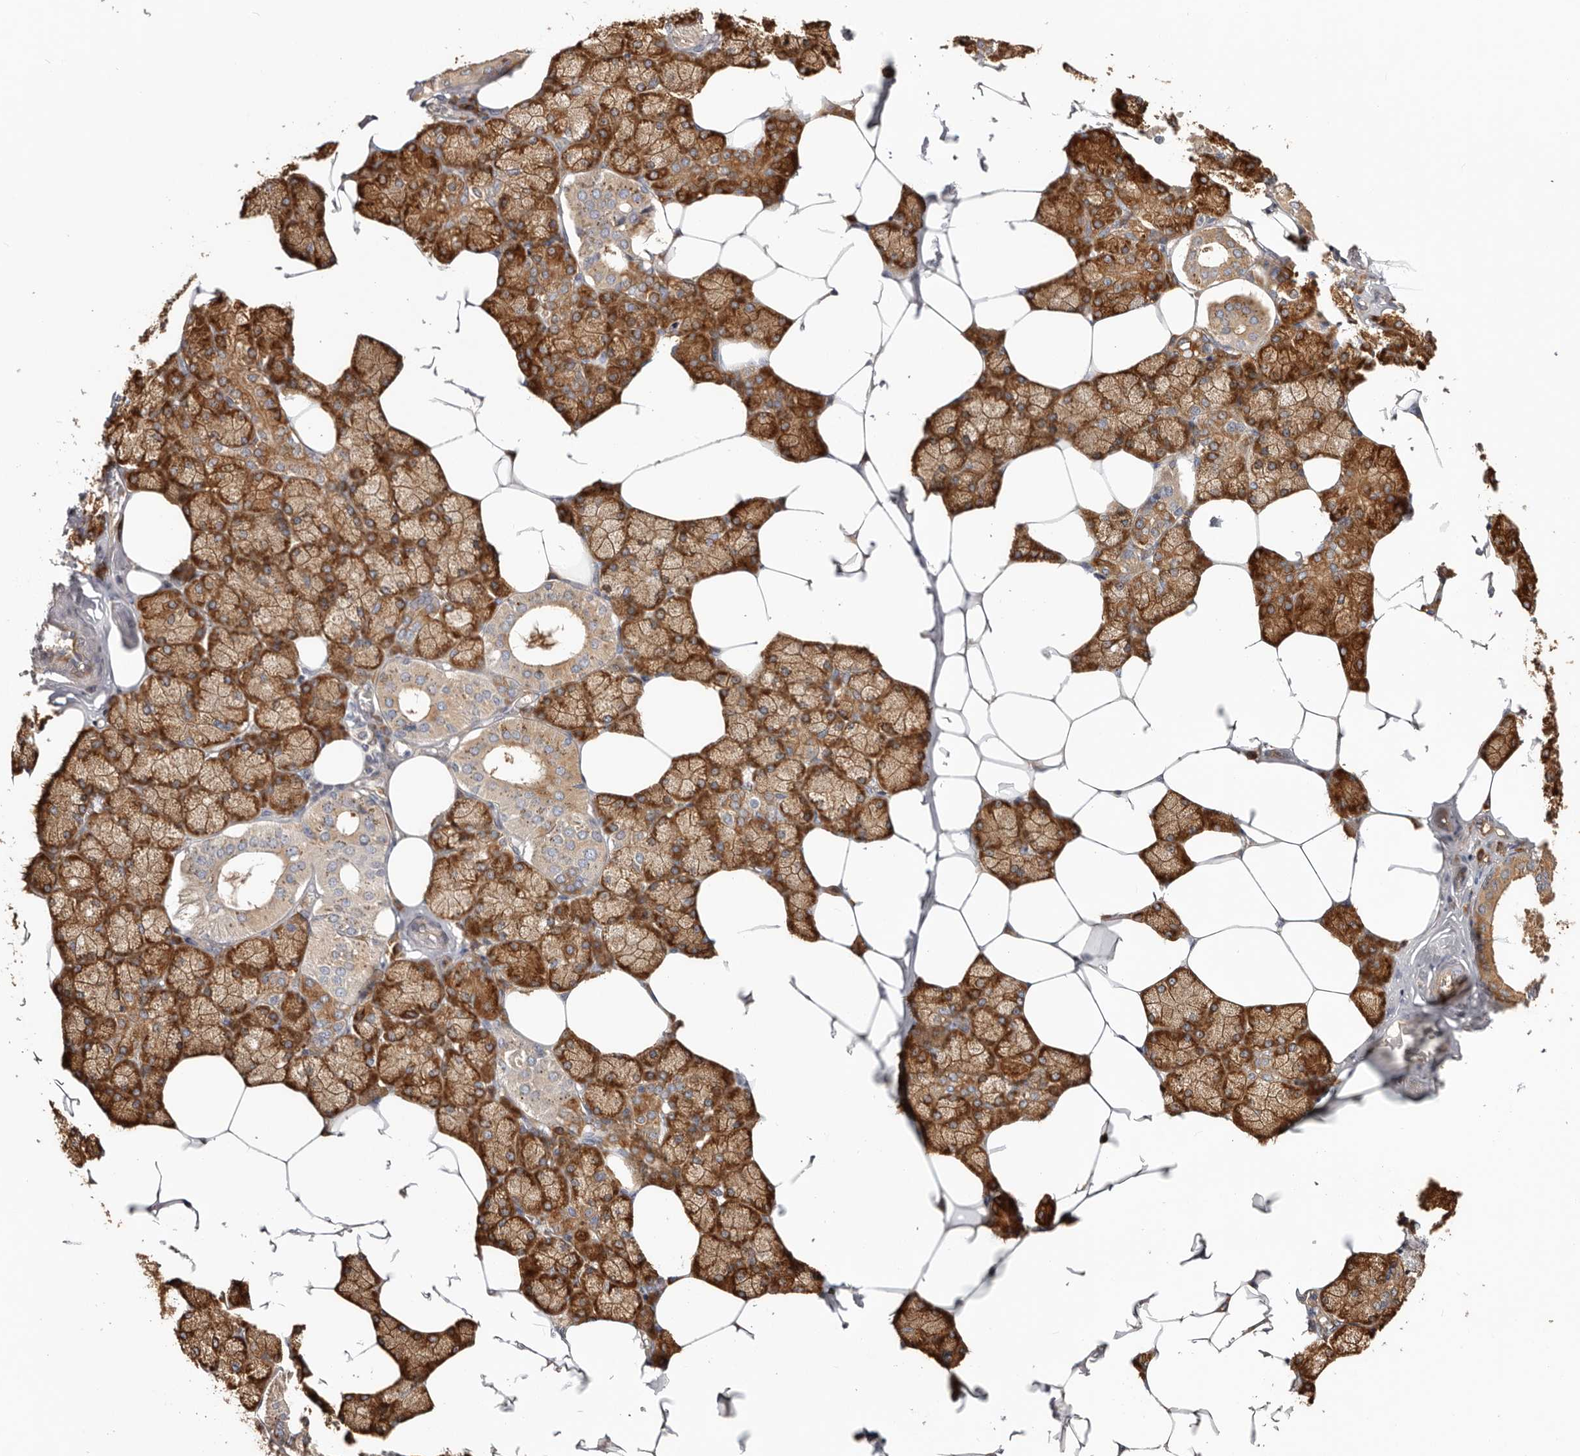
{"staining": {"intensity": "strong", "quantity": ">75%", "location": "cytoplasmic/membranous"}, "tissue": "salivary gland", "cell_type": "Glandular cells", "image_type": "normal", "snomed": [{"axis": "morphology", "description": "Normal tissue, NOS"}, {"axis": "topography", "description": "Salivary gland"}], "caption": "IHC of benign human salivary gland reveals high levels of strong cytoplasmic/membranous positivity in about >75% of glandular cells.", "gene": "EPRS1", "patient": {"sex": "male", "age": 62}}